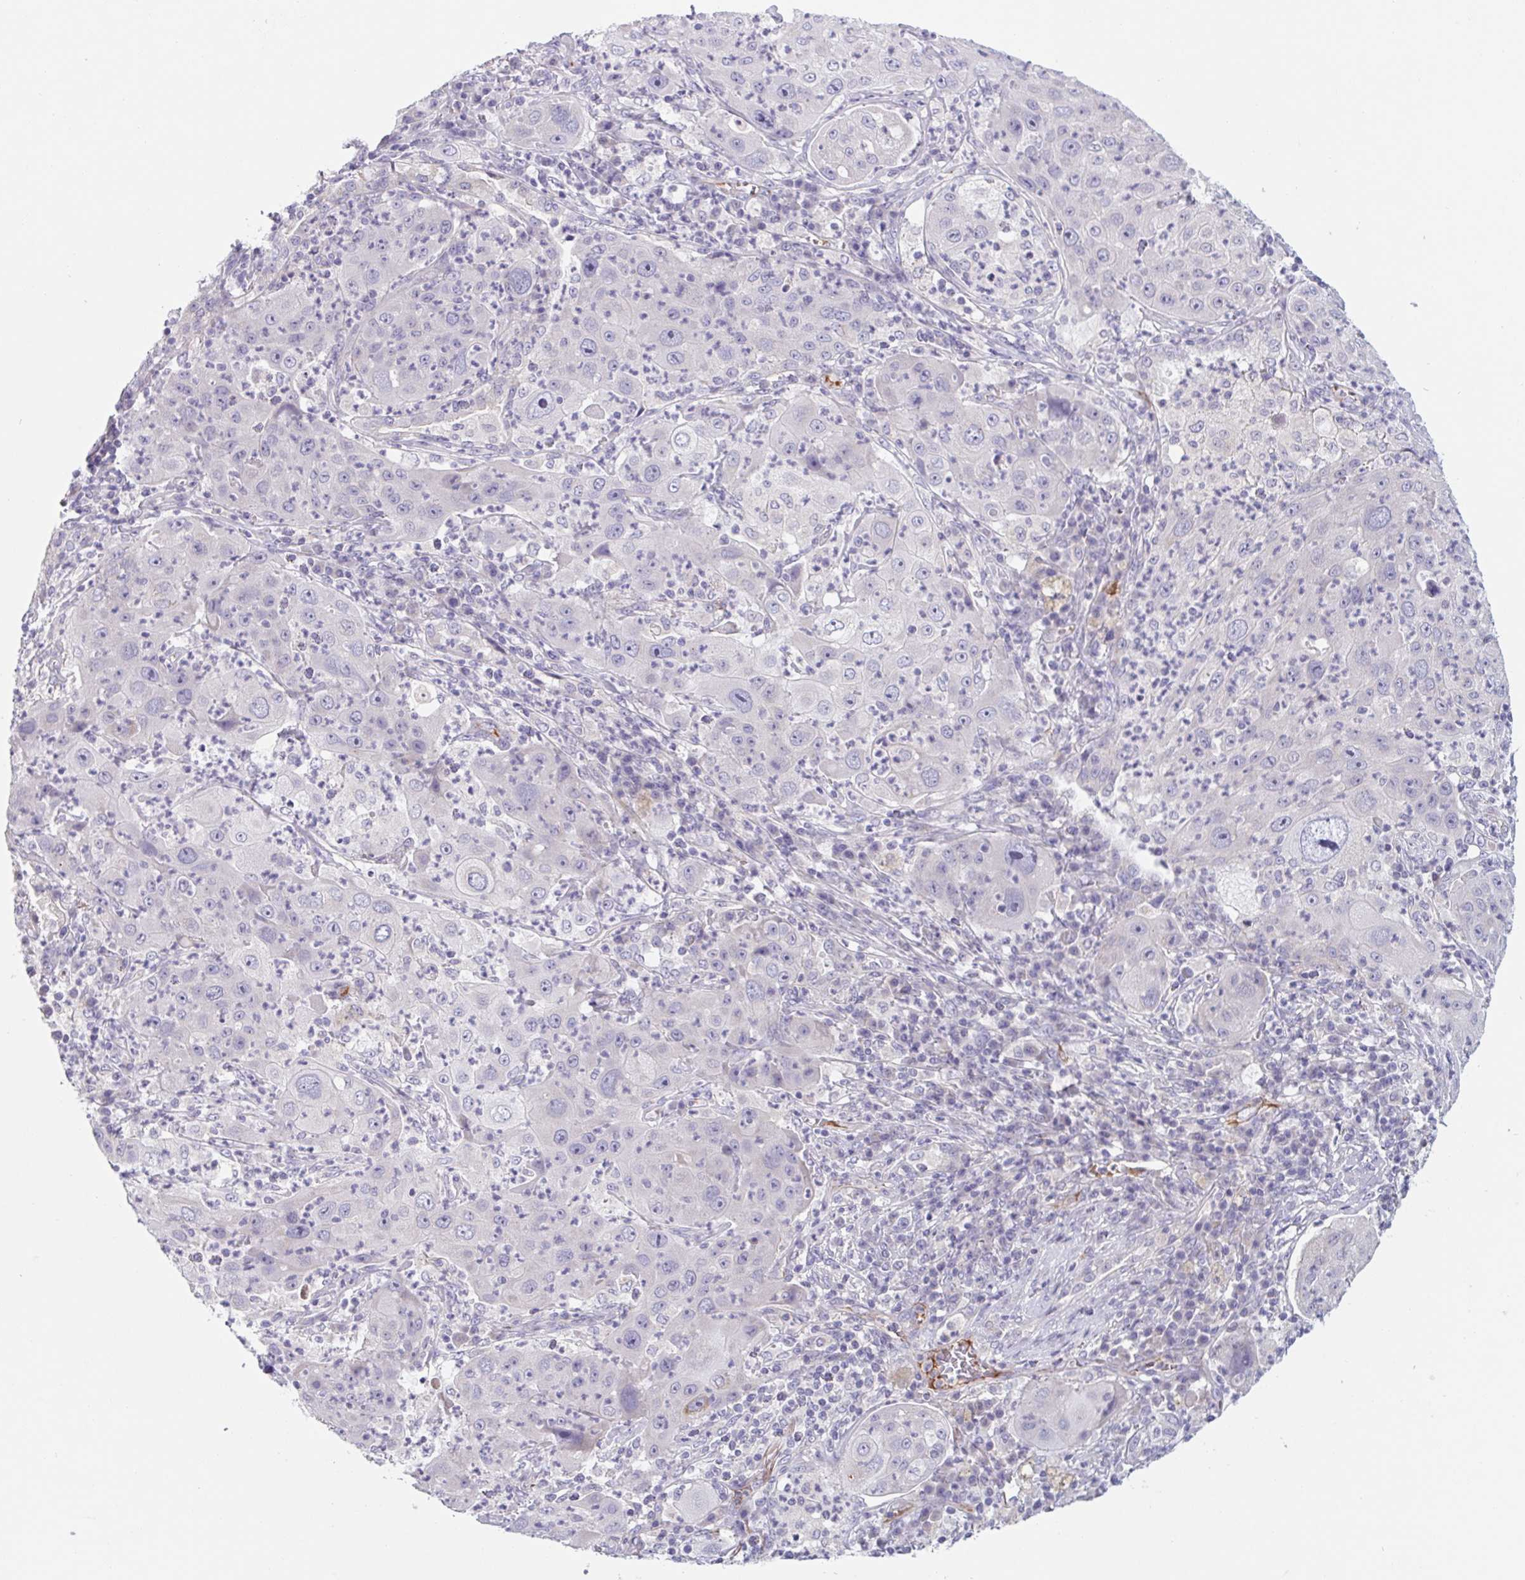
{"staining": {"intensity": "negative", "quantity": "none", "location": "none"}, "tissue": "lung cancer", "cell_type": "Tumor cells", "image_type": "cancer", "snomed": [{"axis": "morphology", "description": "Squamous cell carcinoma, NOS"}, {"axis": "topography", "description": "Lung"}], "caption": "Tumor cells are negative for protein expression in human squamous cell carcinoma (lung). Nuclei are stained in blue.", "gene": "LPA", "patient": {"sex": "female", "age": 59}}